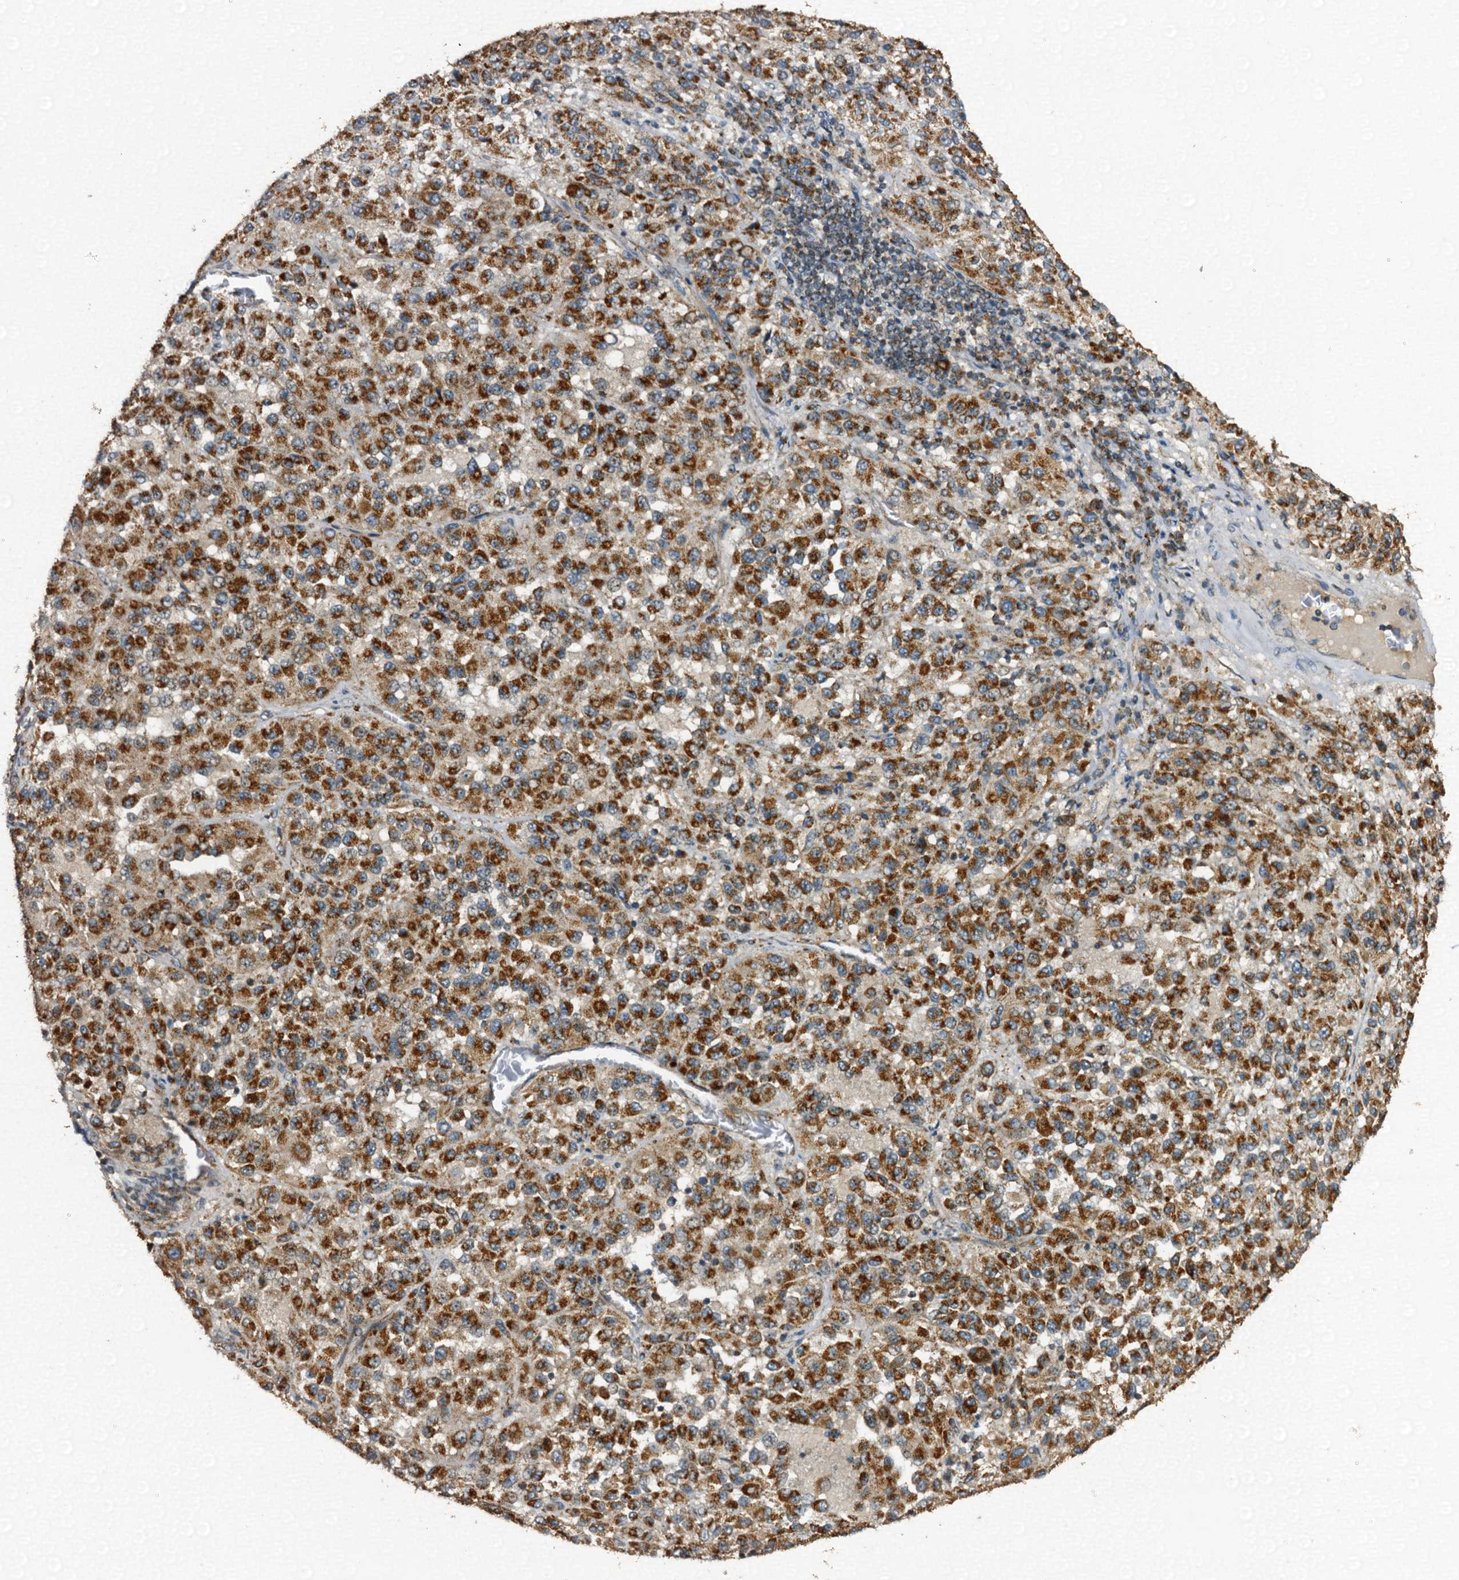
{"staining": {"intensity": "moderate", "quantity": ">75%", "location": "cytoplasmic/membranous"}, "tissue": "melanoma", "cell_type": "Tumor cells", "image_type": "cancer", "snomed": [{"axis": "morphology", "description": "Malignant melanoma, Metastatic site"}, {"axis": "topography", "description": "Lung"}], "caption": "Immunohistochemistry (IHC) (DAB) staining of human malignant melanoma (metastatic site) shows moderate cytoplasmic/membranous protein expression in approximately >75% of tumor cells.", "gene": "NDUFA13", "patient": {"sex": "male", "age": 64}}